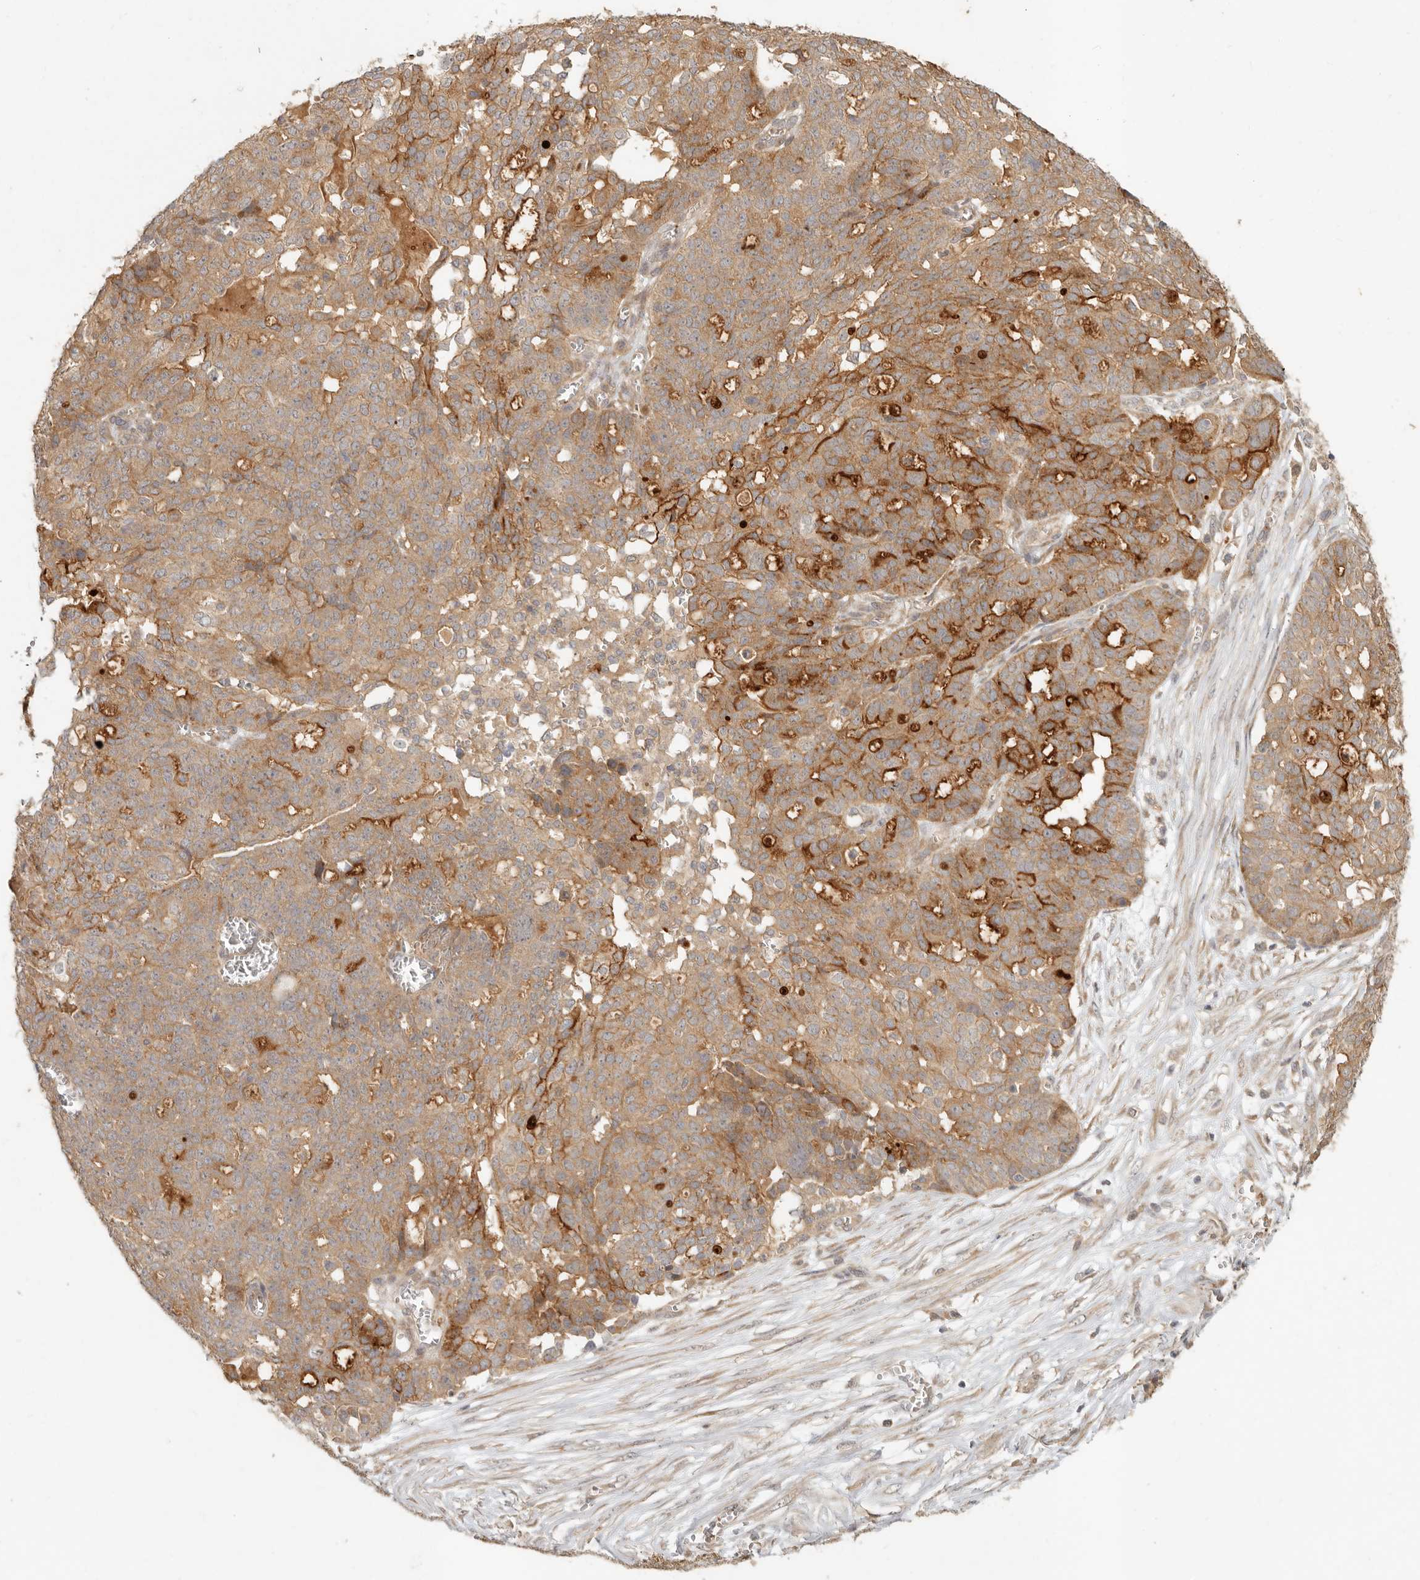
{"staining": {"intensity": "moderate", "quantity": ">75%", "location": "cytoplasmic/membranous"}, "tissue": "ovarian cancer", "cell_type": "Tumor cells", "image_type": "cancer", "snomed": [{"axis": "morphology", "description": "Cystadenocarcinoma, serous, NOS"}, {"axis": "topography", "description": "Soft tissue"}, {"axis": "topography", "description": "Ovary"}], "caption": "A brown stain shows moderate cytoplasmic/membranous staining of a protein in human serous cystadenocarcinoma (ovarian) tumor cells. Using DAB (brown) and hematoxylin (blue) stains, captured at high magnification using brightfield microscopy.", "gene": "VIPR1", "patient": {"sex": "female", "age": 57}}